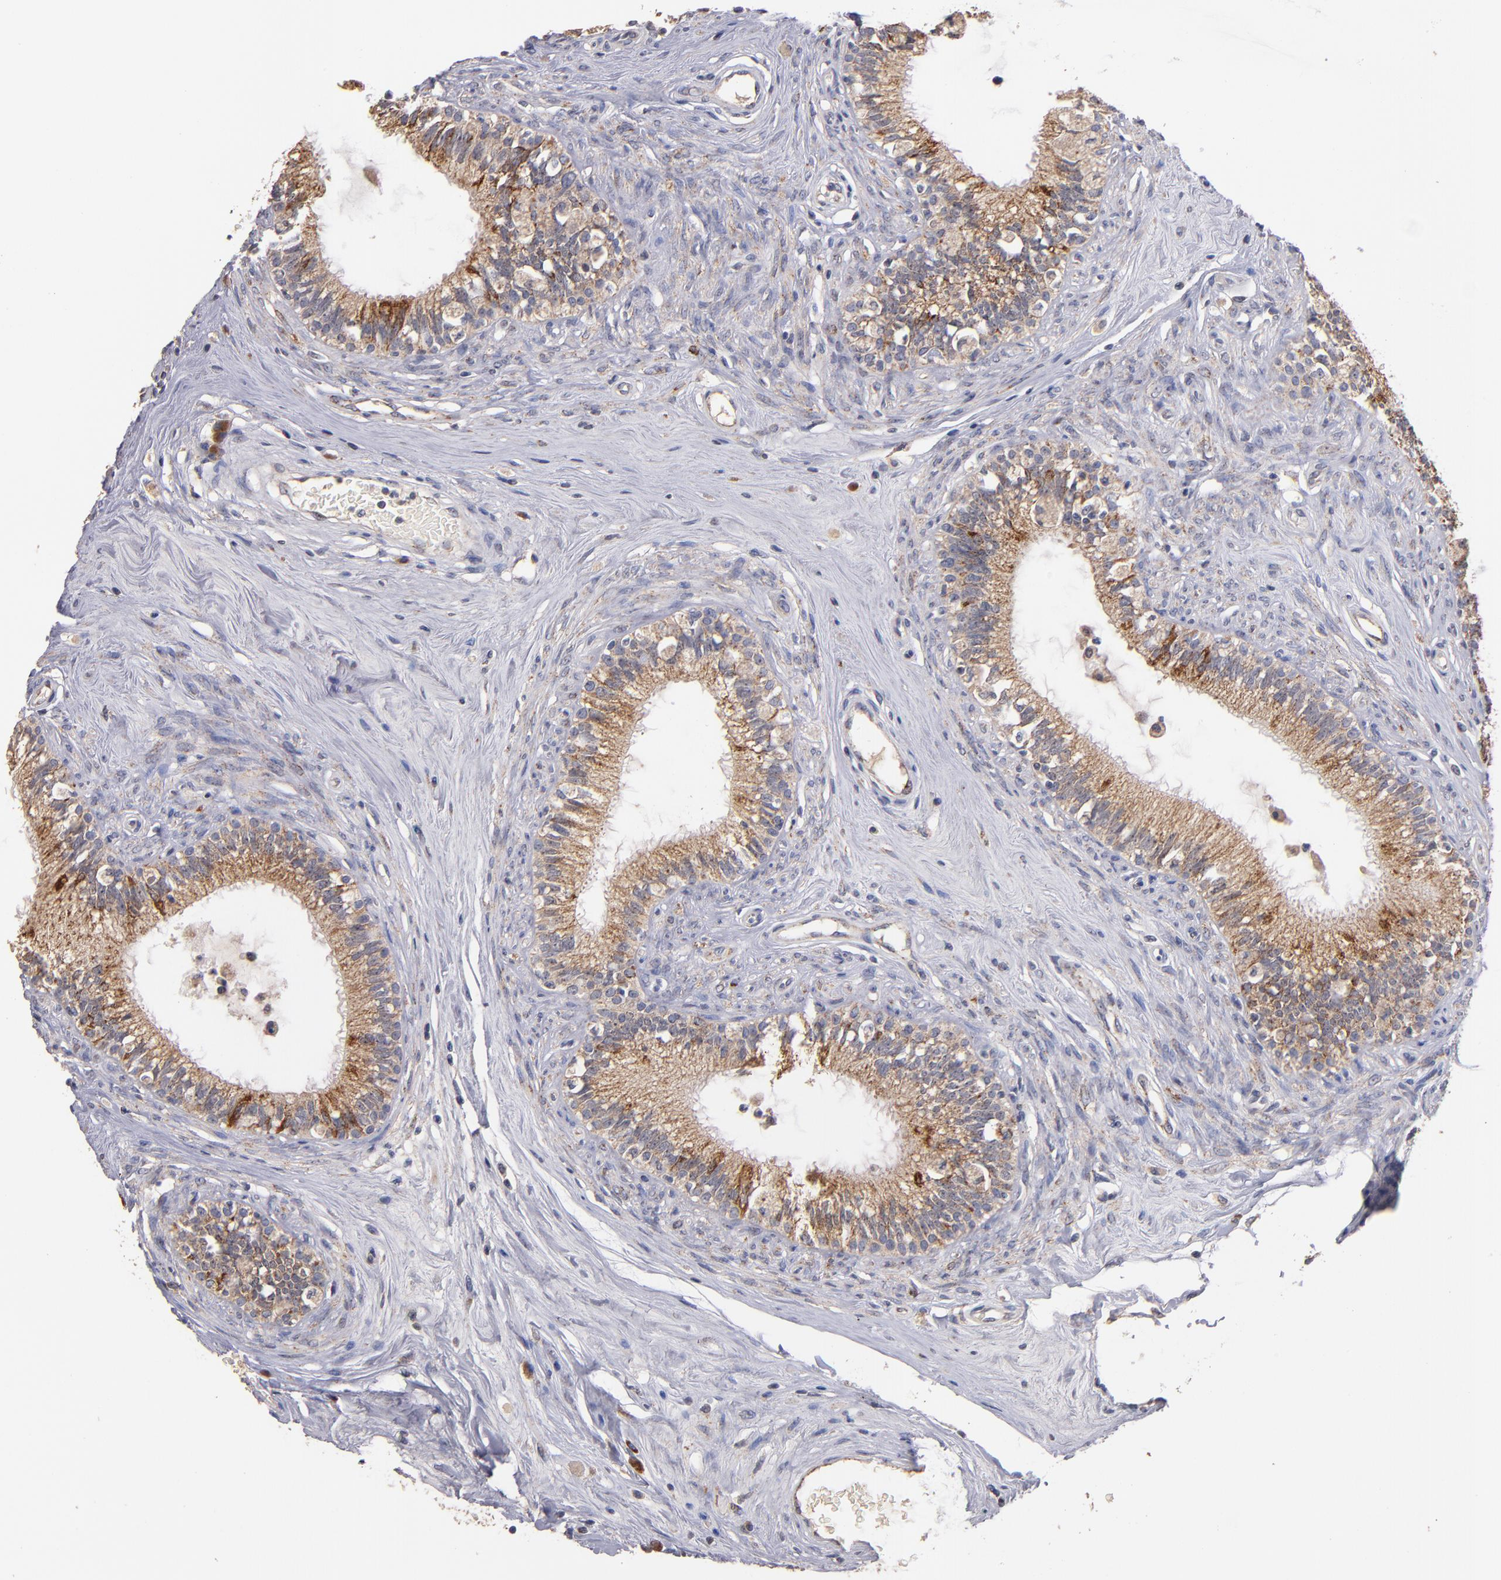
{"staining": {"intensity": "moderate", "quantity": ">75%", "location": "cytoplasmic/membranous"}, "tissue": "epididymis", "cell_type": "Glandular cells", "image_type": "normal", "snomed": [{"axis": "morphology", "description": "Normal tissue, NOS"}, {"axis": "morphology", "description": "Inflammation, NOS"}, {"axis": "topography", "description": "Epididymis"}], "caption": "A medium amount of moderate cytoplasmic/membranous expression is present in approximately >75% of glandular cells in unremarkable epididymis.", "gene": "DIABLO", "patient": {"sex": "male", "age": 84}}